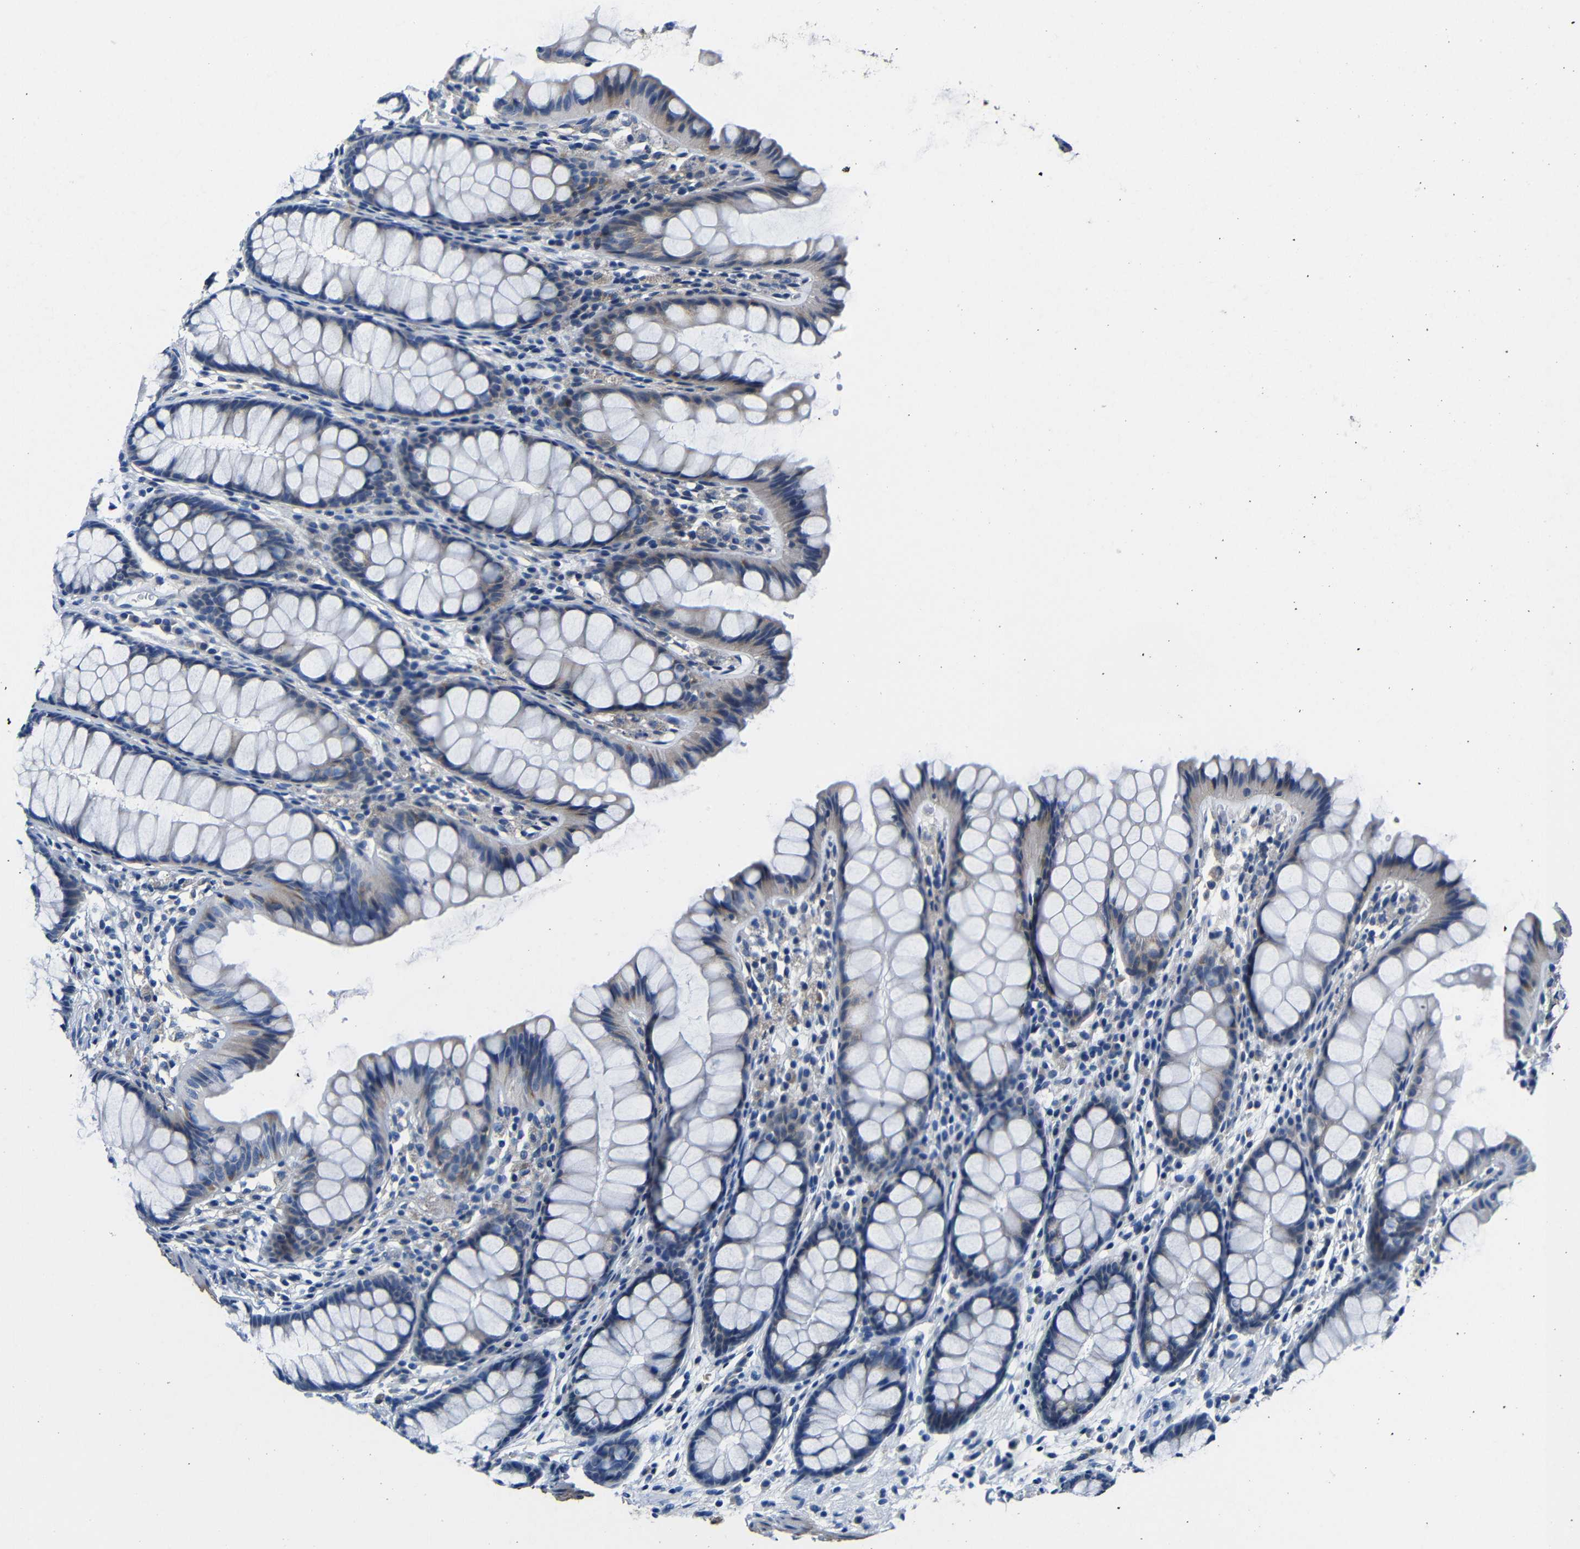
{"staining": {"intensity": "weak", "quantity": ">75%", "location": "cytoplasmic/membranous"}, "tissue": "colon", "cell_type": "Endothelial cells", "image_type": "normal", "snomed": [{"axis": "morphology", "description": "Normal tissue, NOS"}, {"axis": "topography", "description": "Colon"}], "caption": "About >75% of endothelial cells in normal colon exhibit weak cytoplasmic/membranous protein positivity as visualized by brown immunohistochemical staining.", "gene": "TNFAIP1", "patient": {"sex": "female", "age": 55}}